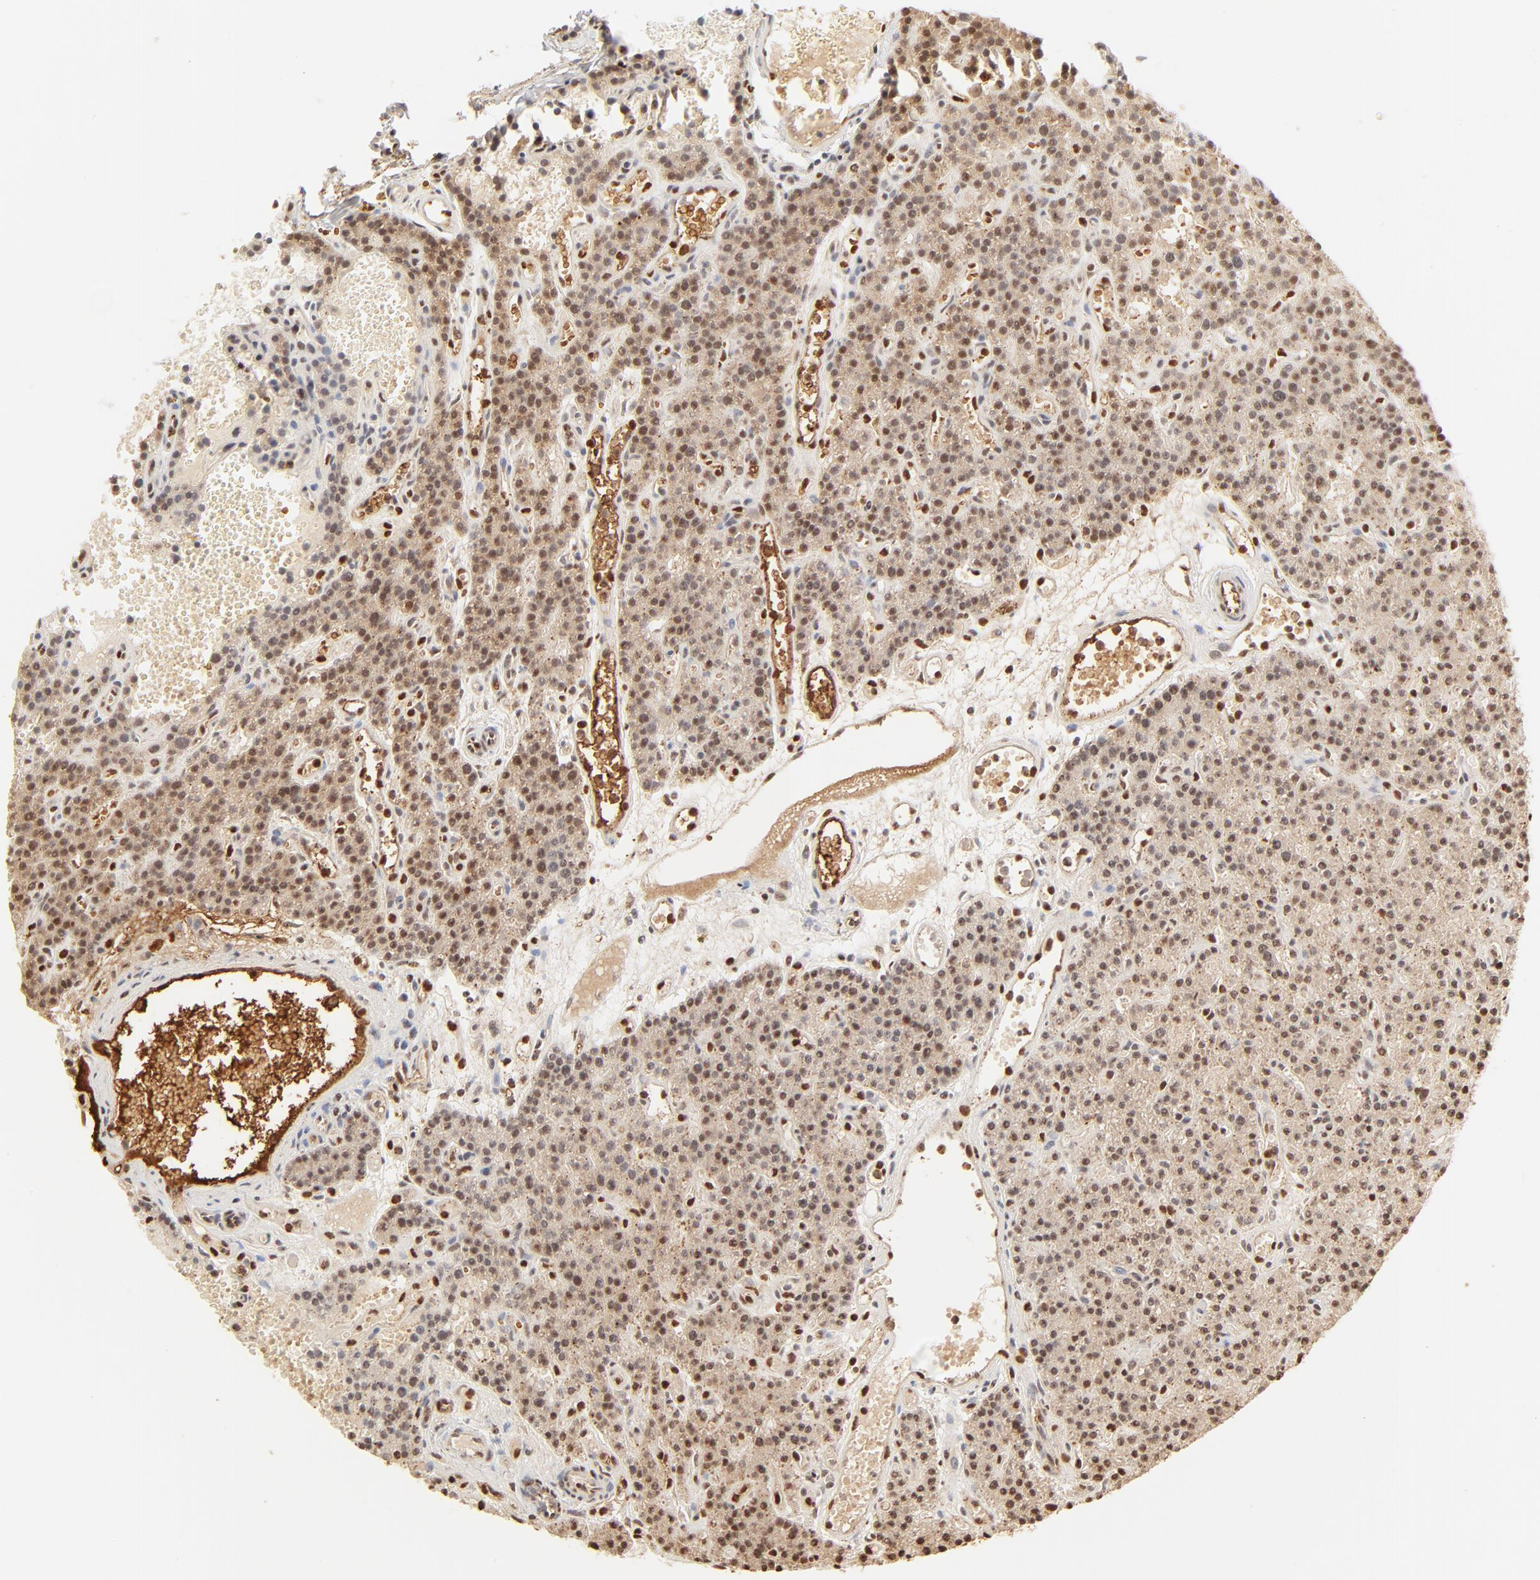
{"staining": {"intensity": "strong", "quantity": ">75%", "location": "cytoplasmic/membranous,nuclear"}, "tissue": "parathyroid gland", "cell_type": "Glandular cells", "image_type": "normal", "snomed": [{"axis": "morphology", "description": "Normal tissue, NOS"}, {"axis": "topography", "description": "Parathyroid gland"}], "caption": "Immunohistochemical staining of normal human parathyroid gland displays high levels of strong cytoplasmic/membranous,nuclear positivity in approximately >75% of glandular cells.", "gene": "FAM50A", "patient": {"sex": "male", "age": 25}}